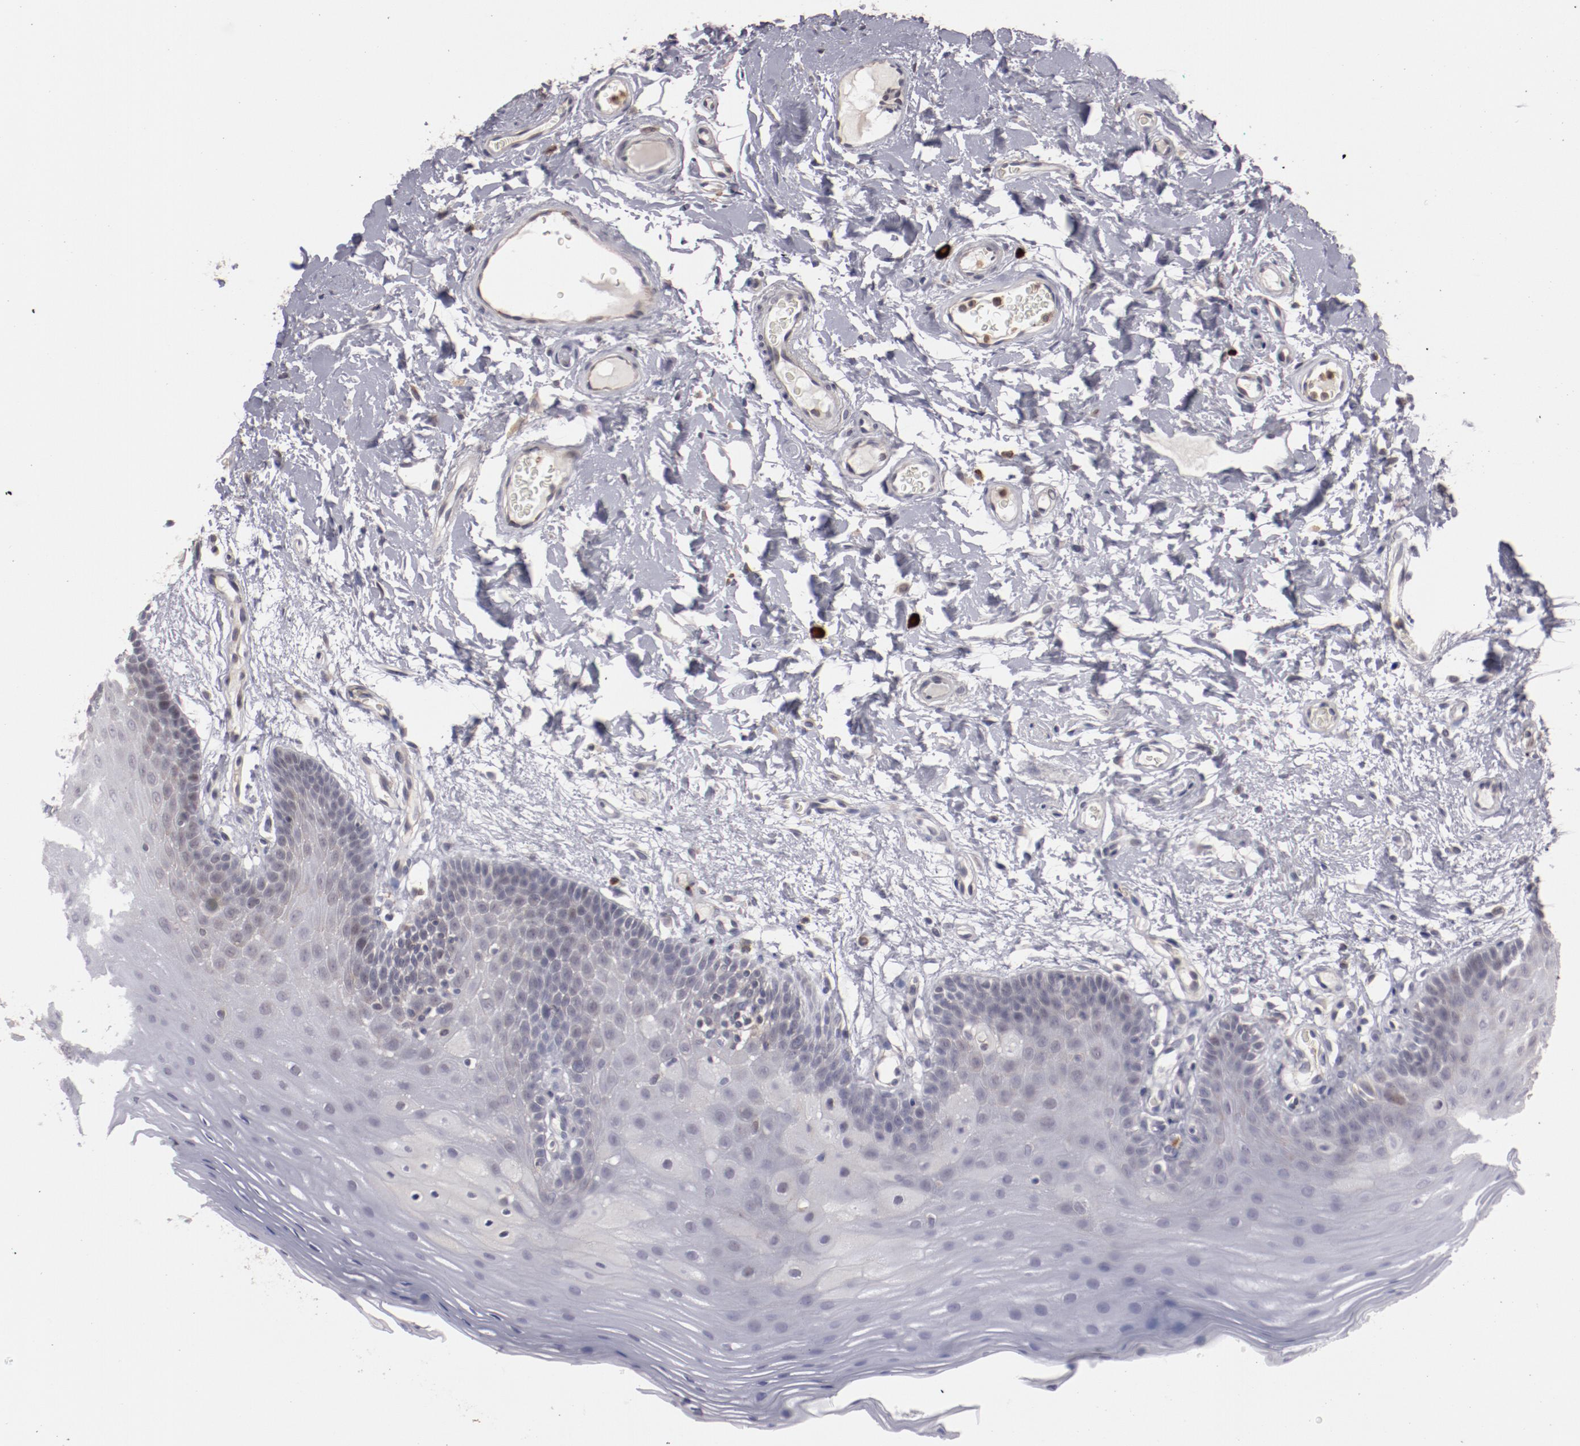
{"staining": {"intensity": "weak", "quantity": "<25%", "location": "nuclear"}, "tissue": "oral mucosa", "cell_type": "Squamous epithelial cells", "image_type": "normal", "snomed": [{"axis": "morphology", "description": "Normal tissue, NOS"}, {"axis": "morphology", "description": "Squamous cell carcinoma, NOS"}, {"axis": "topography", "description": "Skeletal muscle"}, {"axis": "topography", "description": "Oral tissue"}, {"axis": "topography", "description": "Head-Neck"}], "caption": "Immunohistochemical staining of benign oral mucosa exhibits no significant staining in squamous epithelial cells.", "gene": "STX3", "patient": {"sex": "male", "age": 71}}